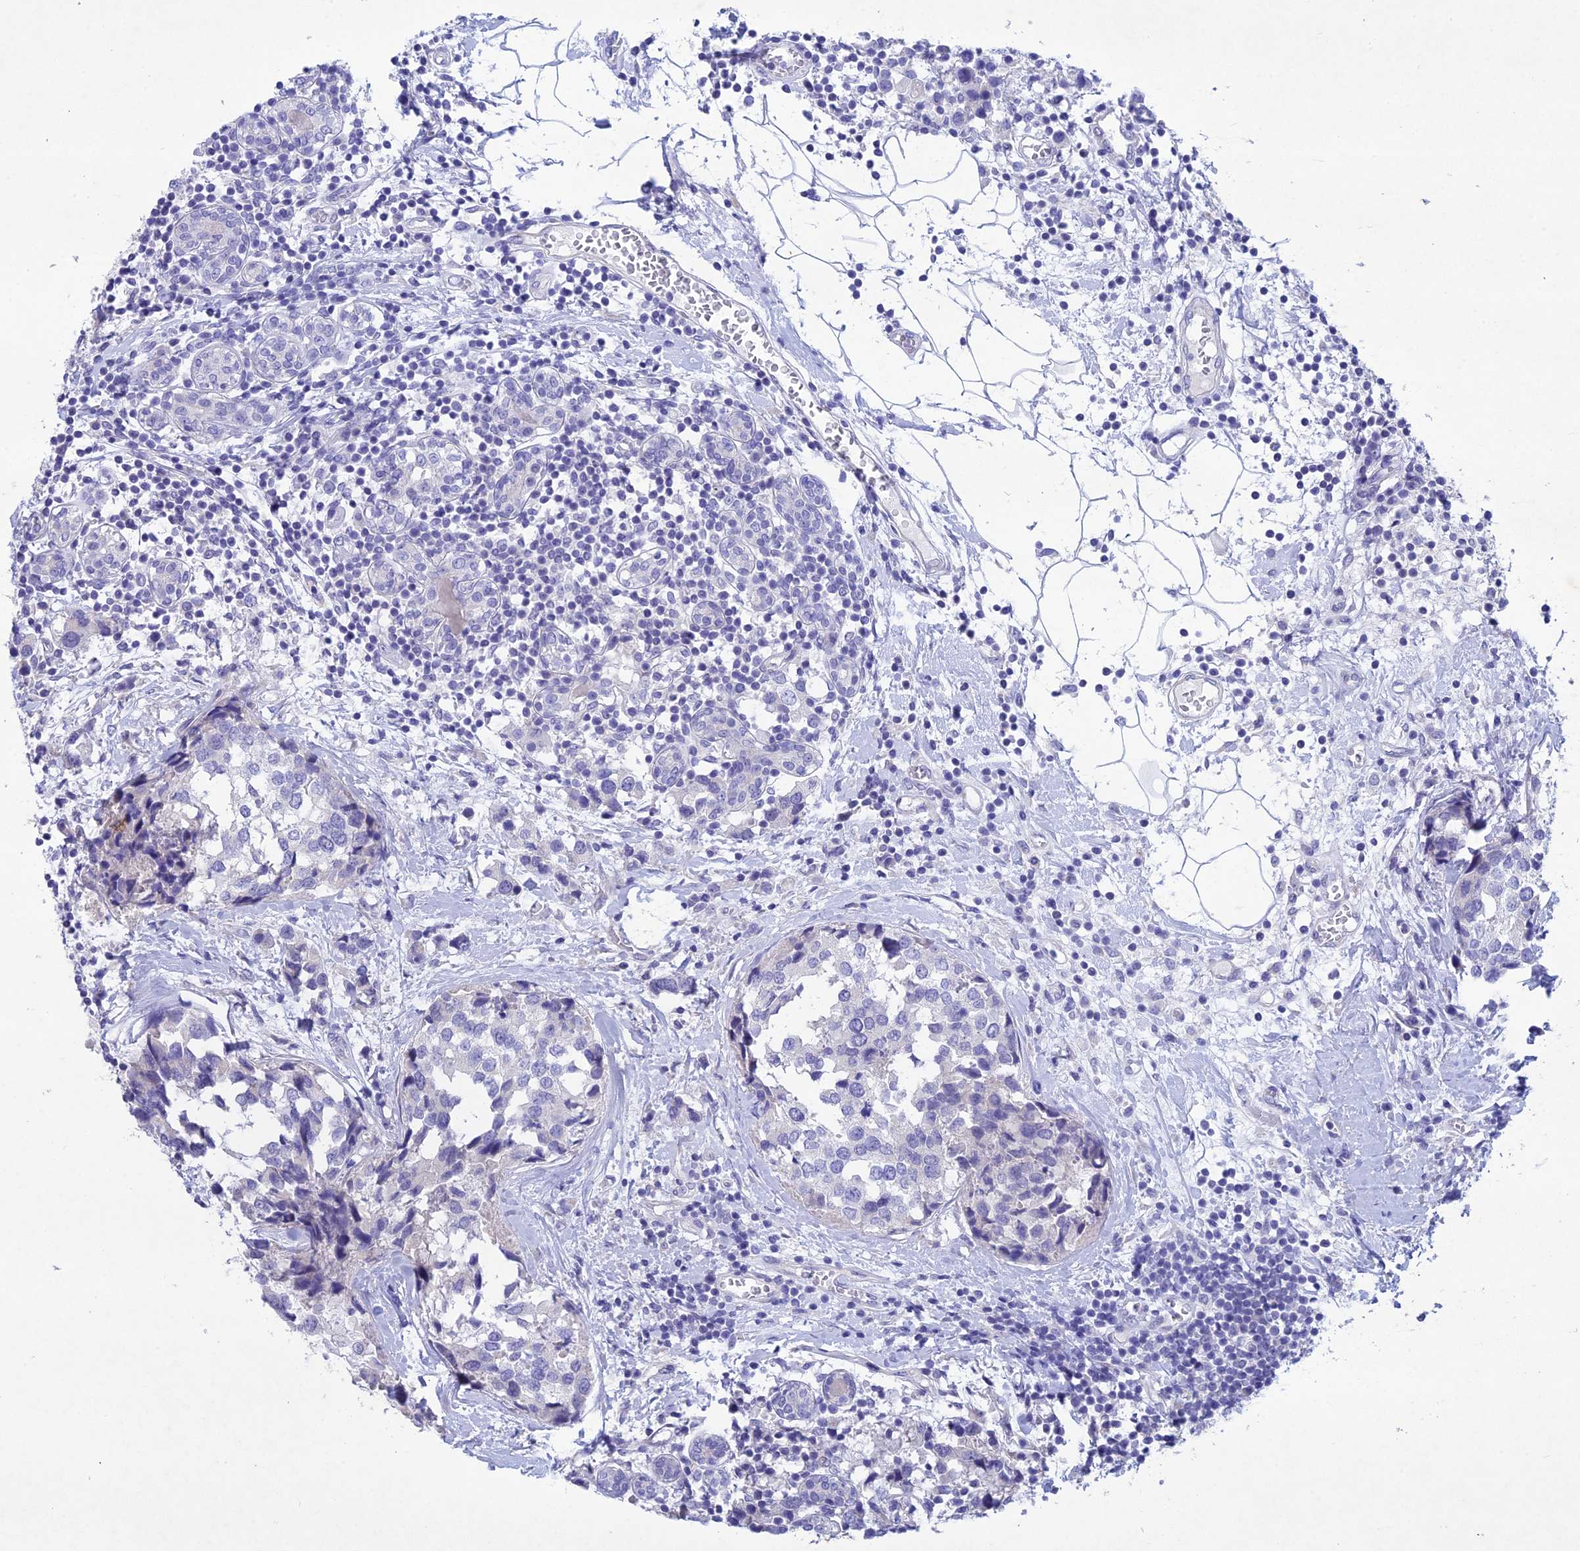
{"staining": {"intensity": "negative", "quantity": "none", "location": "none"}, "tissue": "breast cancer", "cell_type": "Tumor cells", "image_type": "cancer", "snomed": [{"axis": "morphology", "description": "Lobular carcinoma"}, {"axis": "topography", "description": "Breast"}], "caption": "An immunohistochemistry photomicrograph of lobular carcinoma (breast) is shown. There is no staining in tumor cells of lobular carcinoma (breast). The staining is performed using DAB brown chromogen with nuclei counter-stained in using hematoxylin.", "gene": "BTBD19", "patient": {"sex": "female", "age": 59}}